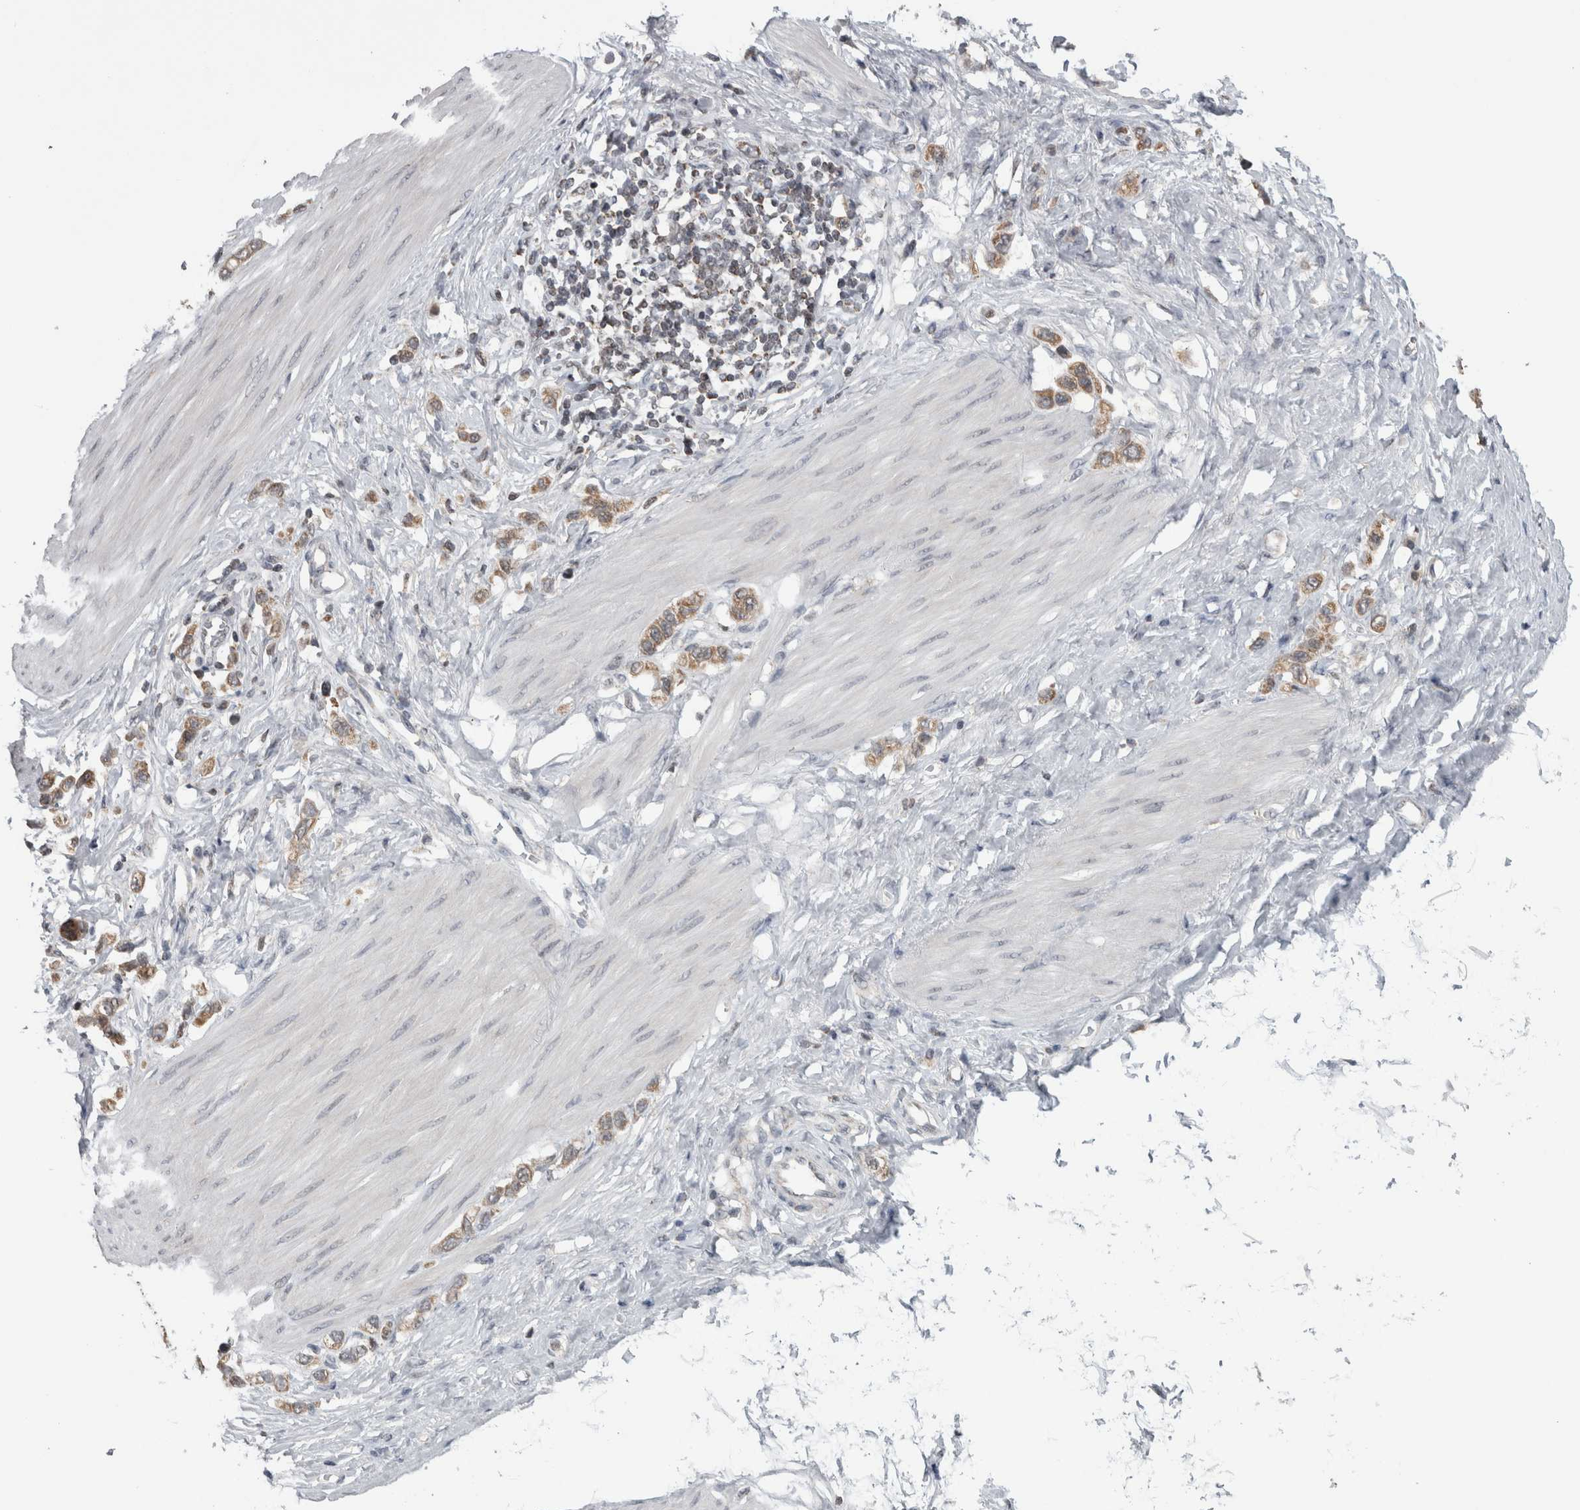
{"staining": {"intensity": "moderate", "quantity": ">75%", "location": "cytoplasmic/membranous"}, "tissue": "stomach cancer", "cell_type": "Tumor cells", "image_type": "cancer", "snomed": [{"axis": "morphology", "description": "Adenocarcinoma, NOS"}, {"axis": "topography", "description": "Stomach"}], "caption": "This photomicrograph demonstrates stomach cancer stained with immunohistochemistry to label a protein in brown. The cytoplasmic/membranous of tumor cells show moderate positivity for the protein. Nuclei are counter-stained blue.", "gene": "OR2K2", "patient": {"sex": "female", "age": 65}}